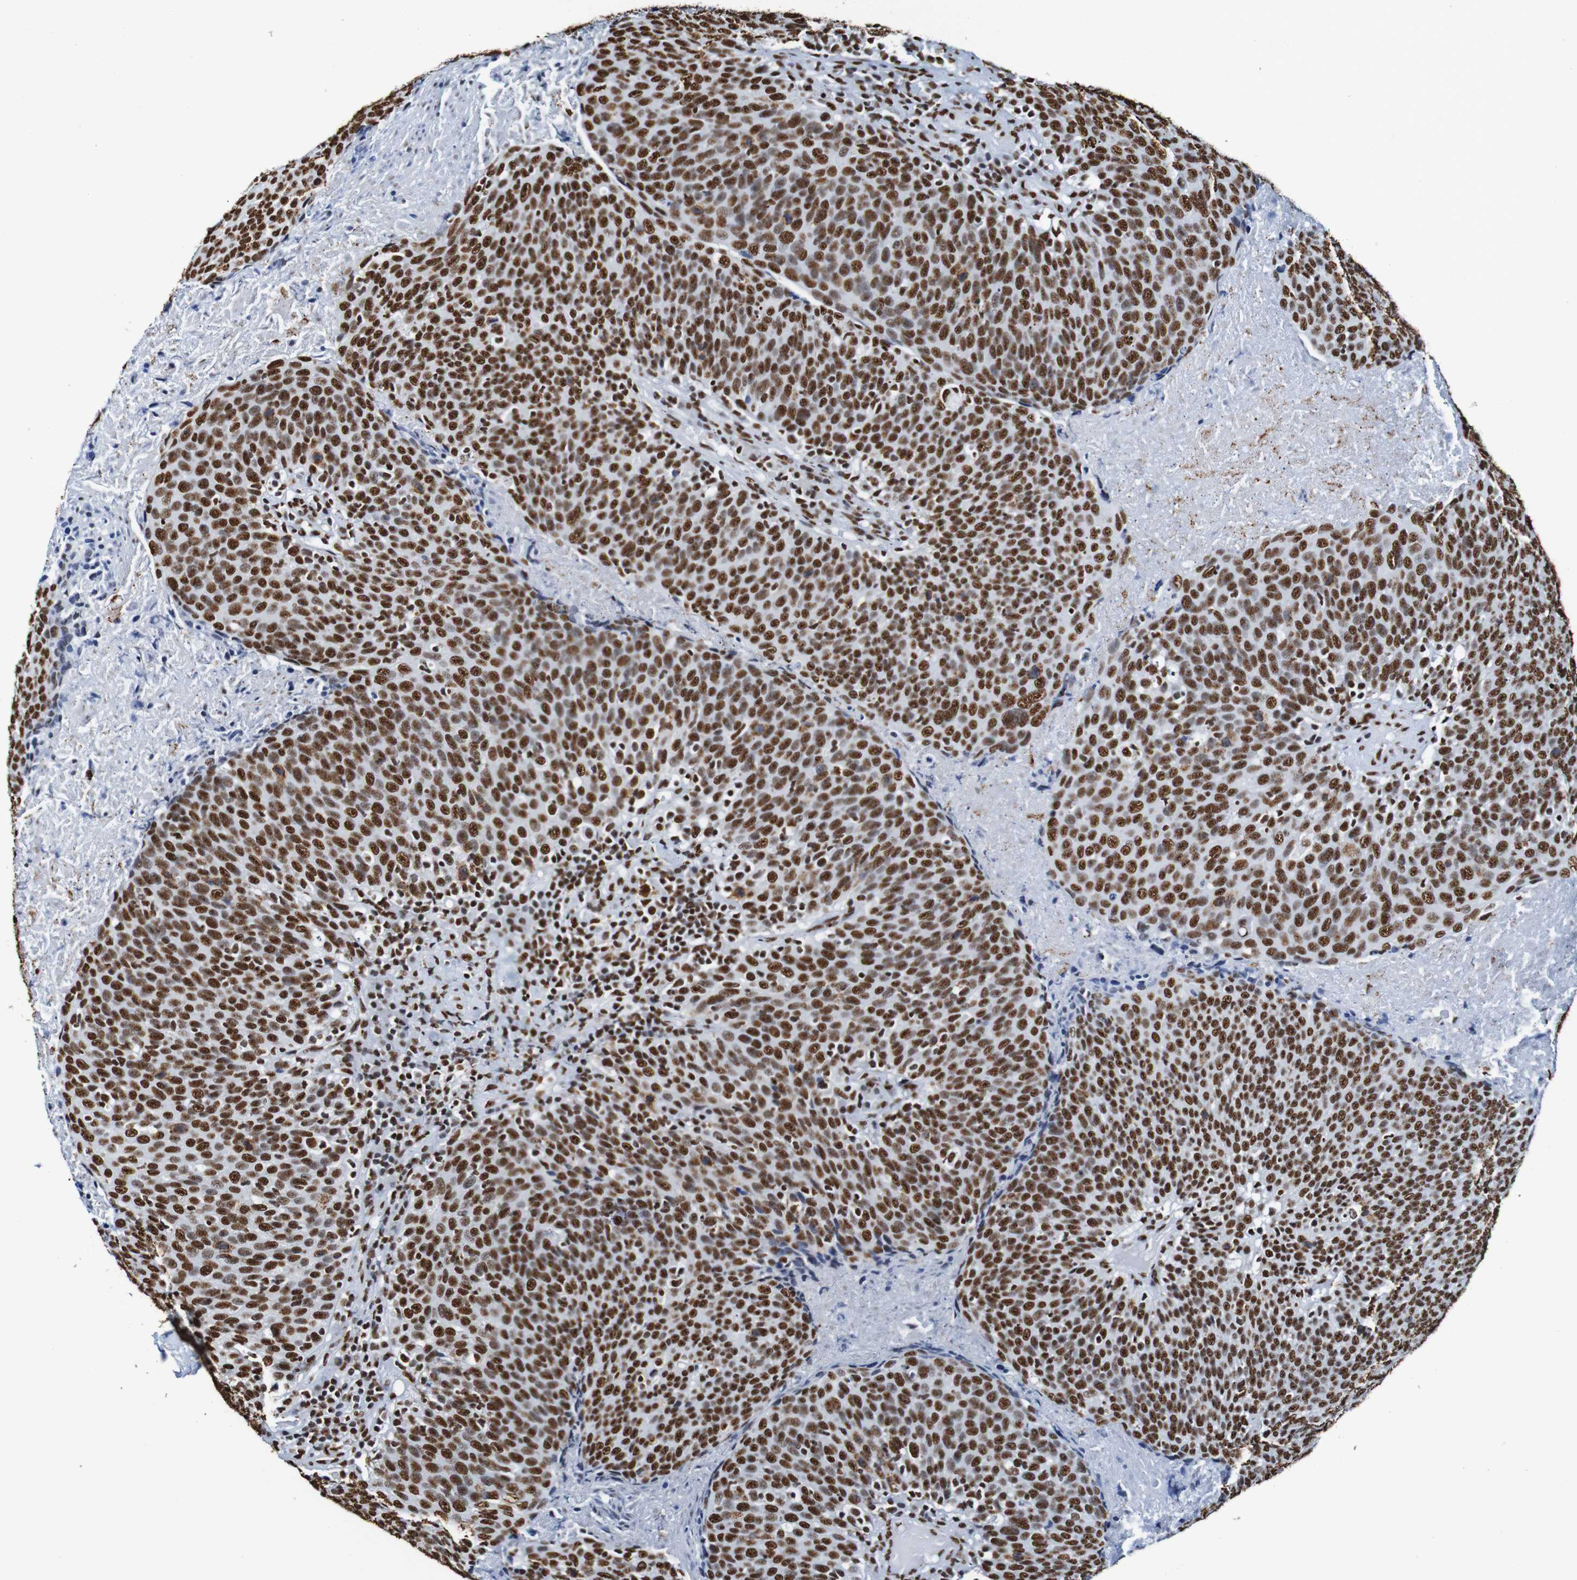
{"staining": {"intensity": "strong", "quantity": ">75%", "location": "nuclear"}, "tissue": "head and neck cancer", "cell_type": "Tumor cells", "image_type": "cancer", "snomed": [{"axis": "morphology", "description": "Squamous cell carcinoma, NOS"}, {"axis": "morphology", "description": "Squamous cell carcinoma, metastatic, NOS"}, {"axis": "topography", "description": "Lymph node"}, {"axis": "topography", "description": "Head-Neck"}], "caption": "Head and neck cancer (squamous cell carcinoma) stained with a protein marker displays strong staining in tumor cells.", "gene": "SRSF3", "patient": {"sex": "male", "age": 62}}